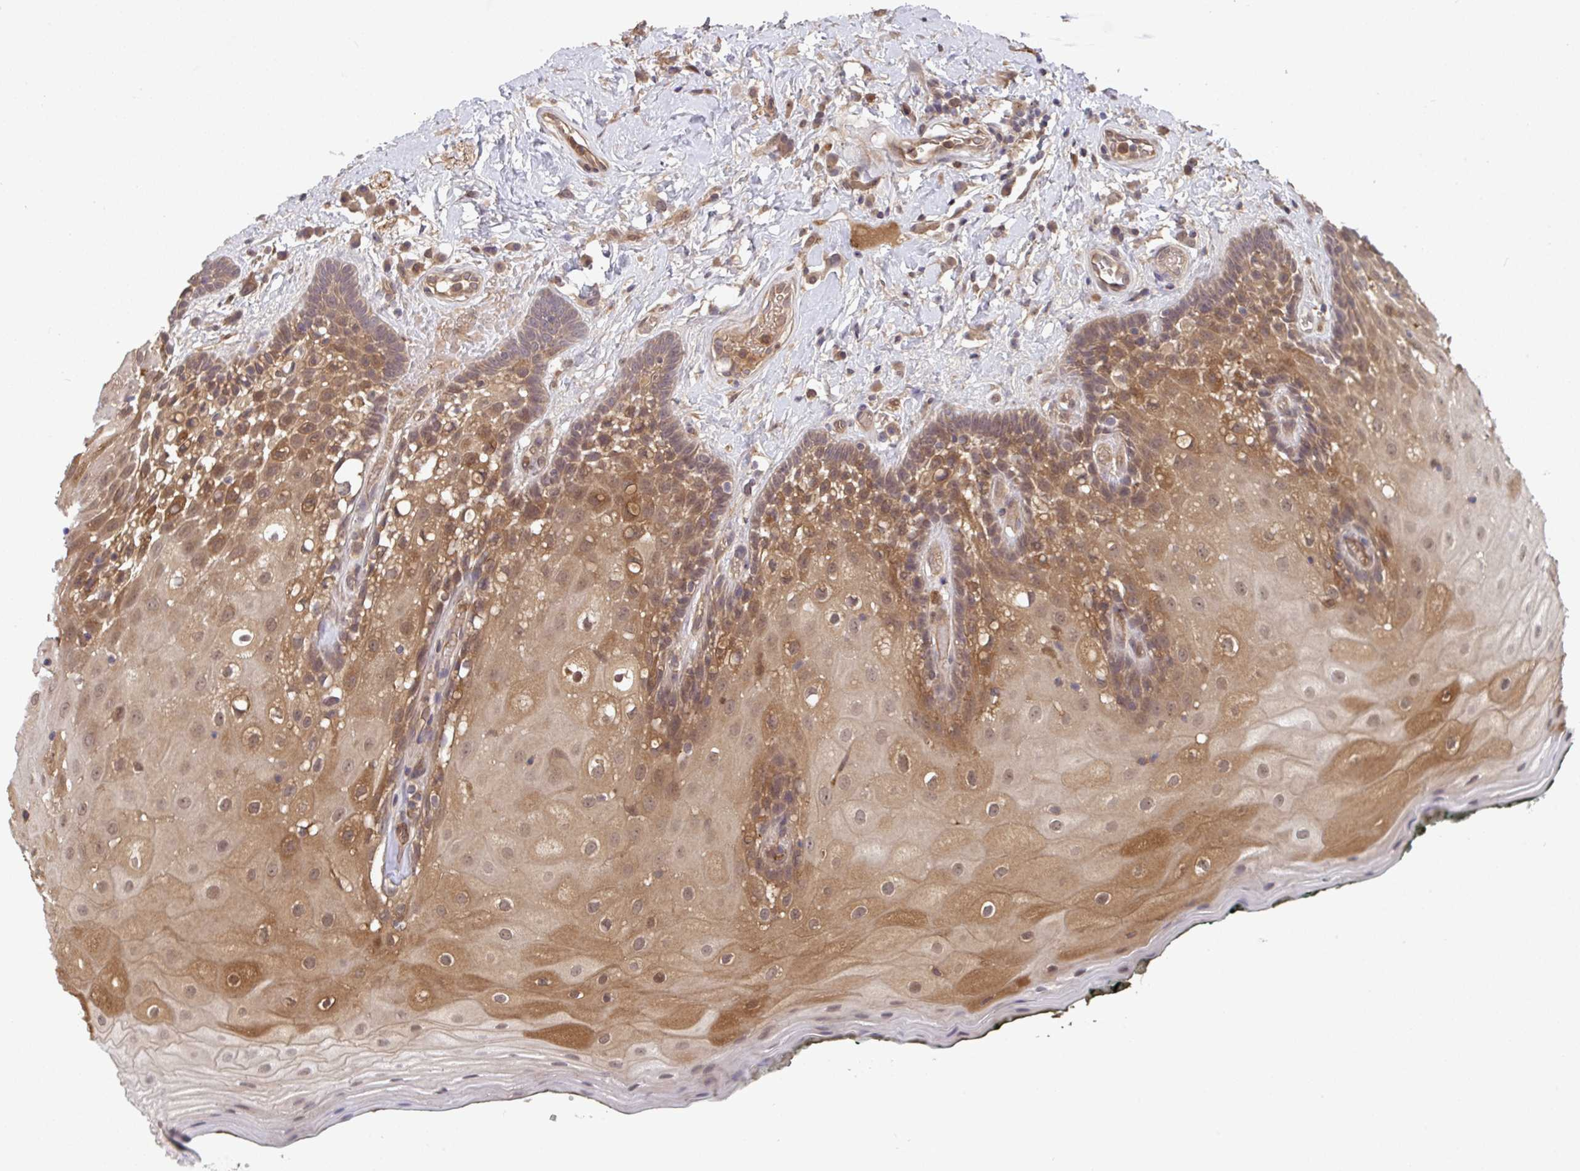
{"staining": {"intensity": "moderate", "quantity": "25%-75%", "location": "cytoplasmic/membranous,nuclear"}, "tissue": "oral mucosa", "cell_type": "Squamous epithelial cells", "image_type": "normal", "snomed": [{"axis": "morphology", "description": "Normal tissue, NOS"}, {"axis": "morphology", "description": "Squamous cell carcinoma, NOS"}, {"axis": "topography", "description": "Oral tissue"}, {"axis": "topography", "description": "Head-Neck"}], "caption": "This micrograph shows benign oral mucosa stained with immunohistochemistry (IHC) to label a protein in brown. The cytoplasmic/membranous,nuclear of squamous epithelial cells show moderate positivity for the protein. Nuclei are counter-stained blue.", "gene": "TIGAR", "patient": {"sex": "male", "age": 64}}